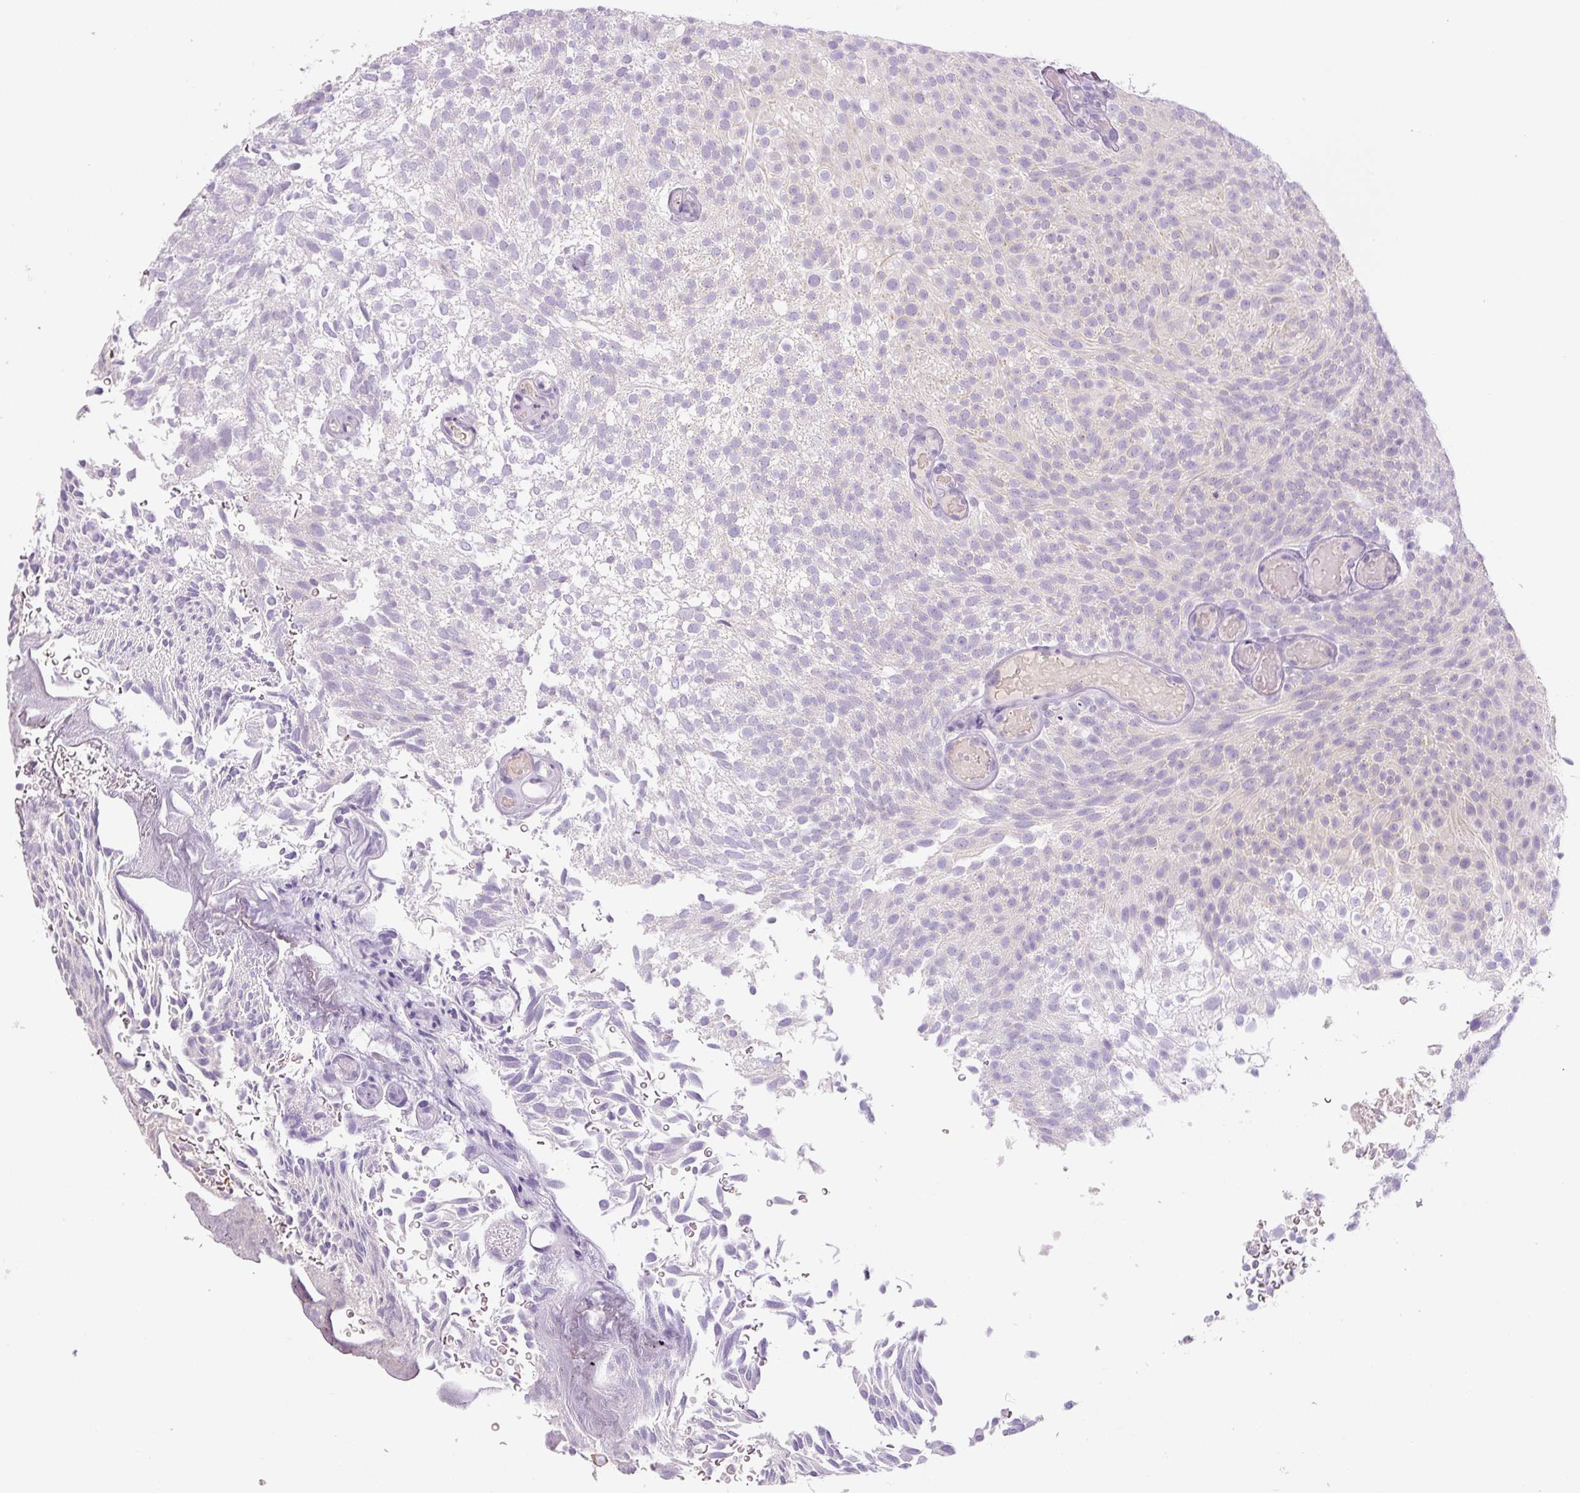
{"staining": {"intensity": "negative", "quantity": "none", "location": "none"}, "tissue": "urothelial cancer", "cell_type": "Tumor cells", "image_type": "cancer", "snomed": [{"axis": "morphology", "description": "Urothelial carcinoma, Low grade"}, {"axis": "topography", "description": "Urinary bladder"}], "caption": "Protein analysis of low-grade urothelial carcinoma demonstrates no significant staining in tumor cells.", "gene": "YIF1B", "patient": {"sex": "male", "age": 78}}